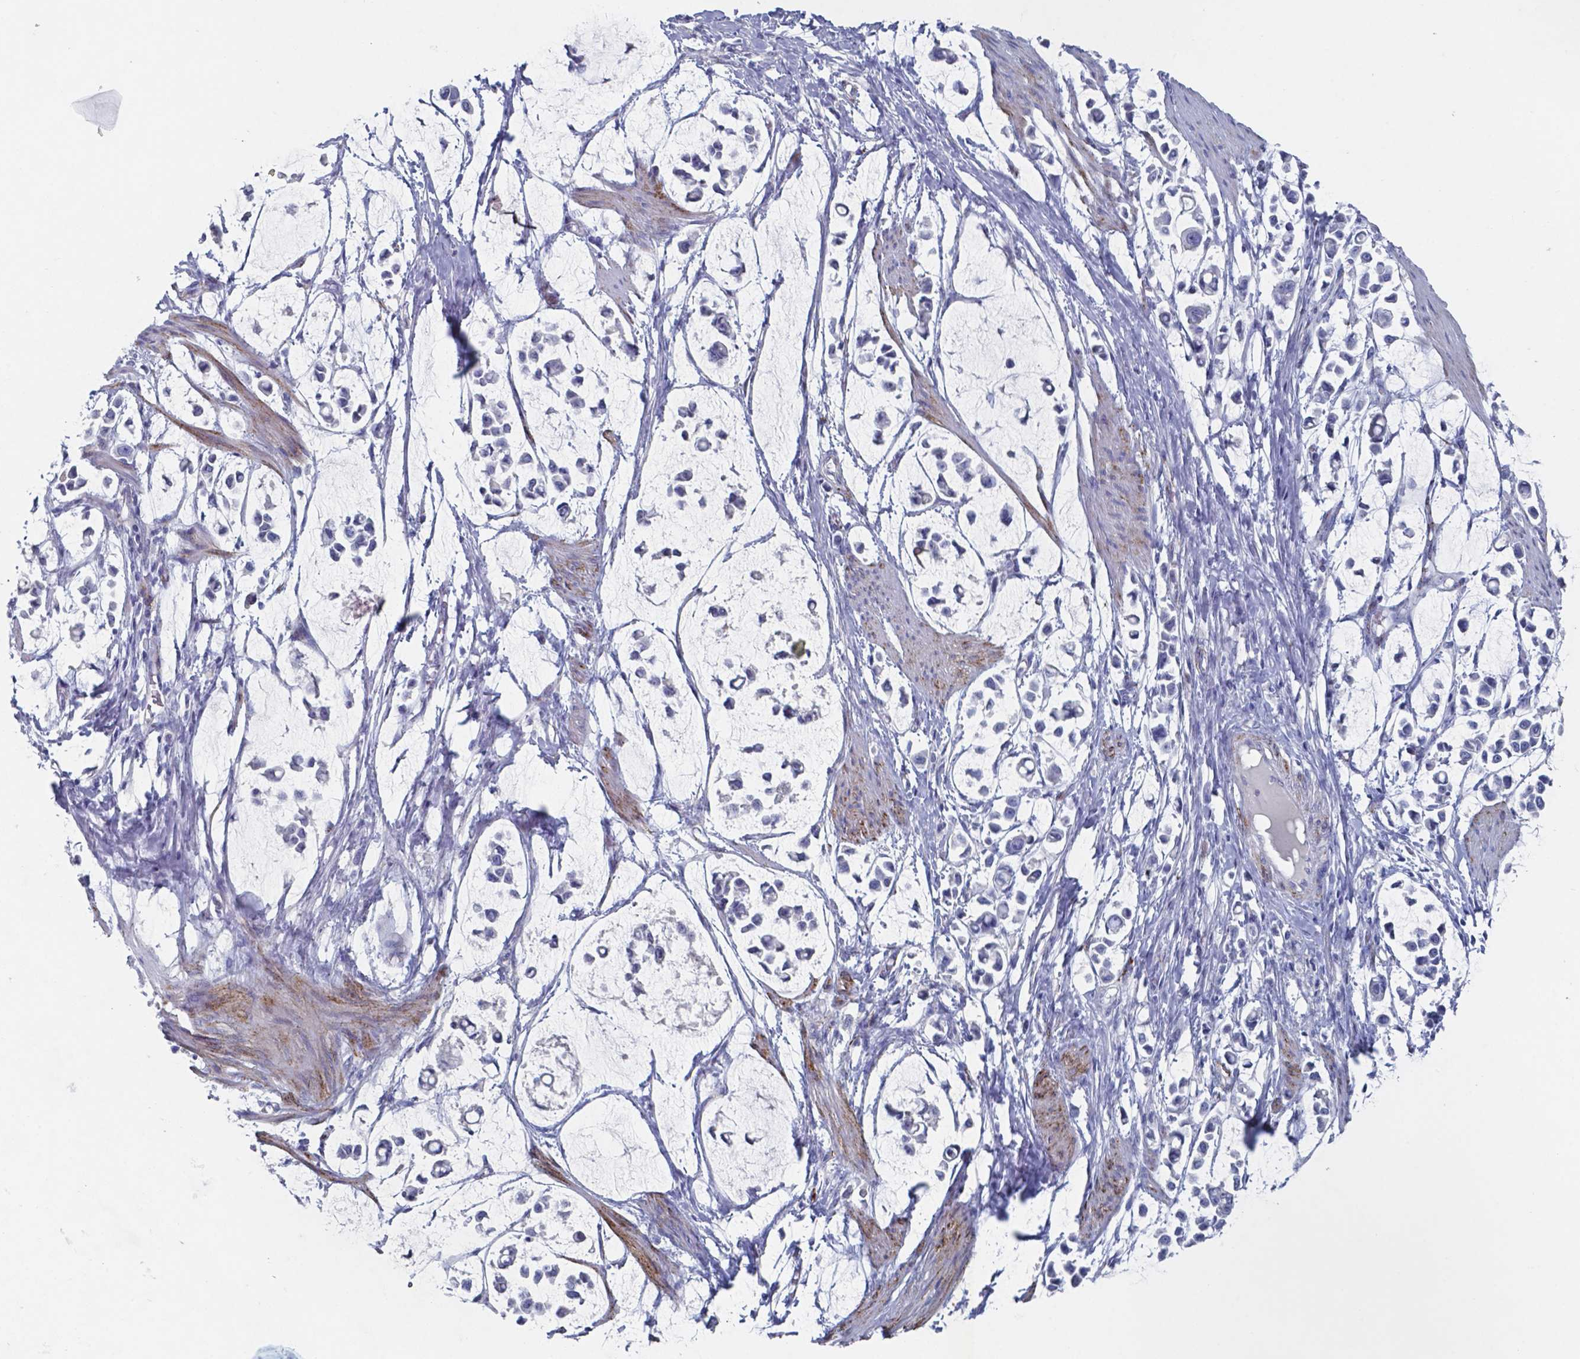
{"staining": {"intensity": "negative", "quantity": "none", "location": "none"}, "tissue": "stomach cancer", "cell_type": "Tumor cells", "image_type": "cancer", "snomed": [{"axis": "morphology", "description": "Adenocarcinoma, NOS"}, {"axis": "topography", "description": "Stomach"}], "caption": "This image is of adenocarcinoma (stomach) stained with IHC to label a protein in brown with the nuclei are counter-stained blue. There is no expression in tumor cells. (DAB (3,3'-diaminobenzidine) IHC with hematoxylin counter stain).", "gene": "PLA2R1", "patient": {"sex": "male", "age": 82}}